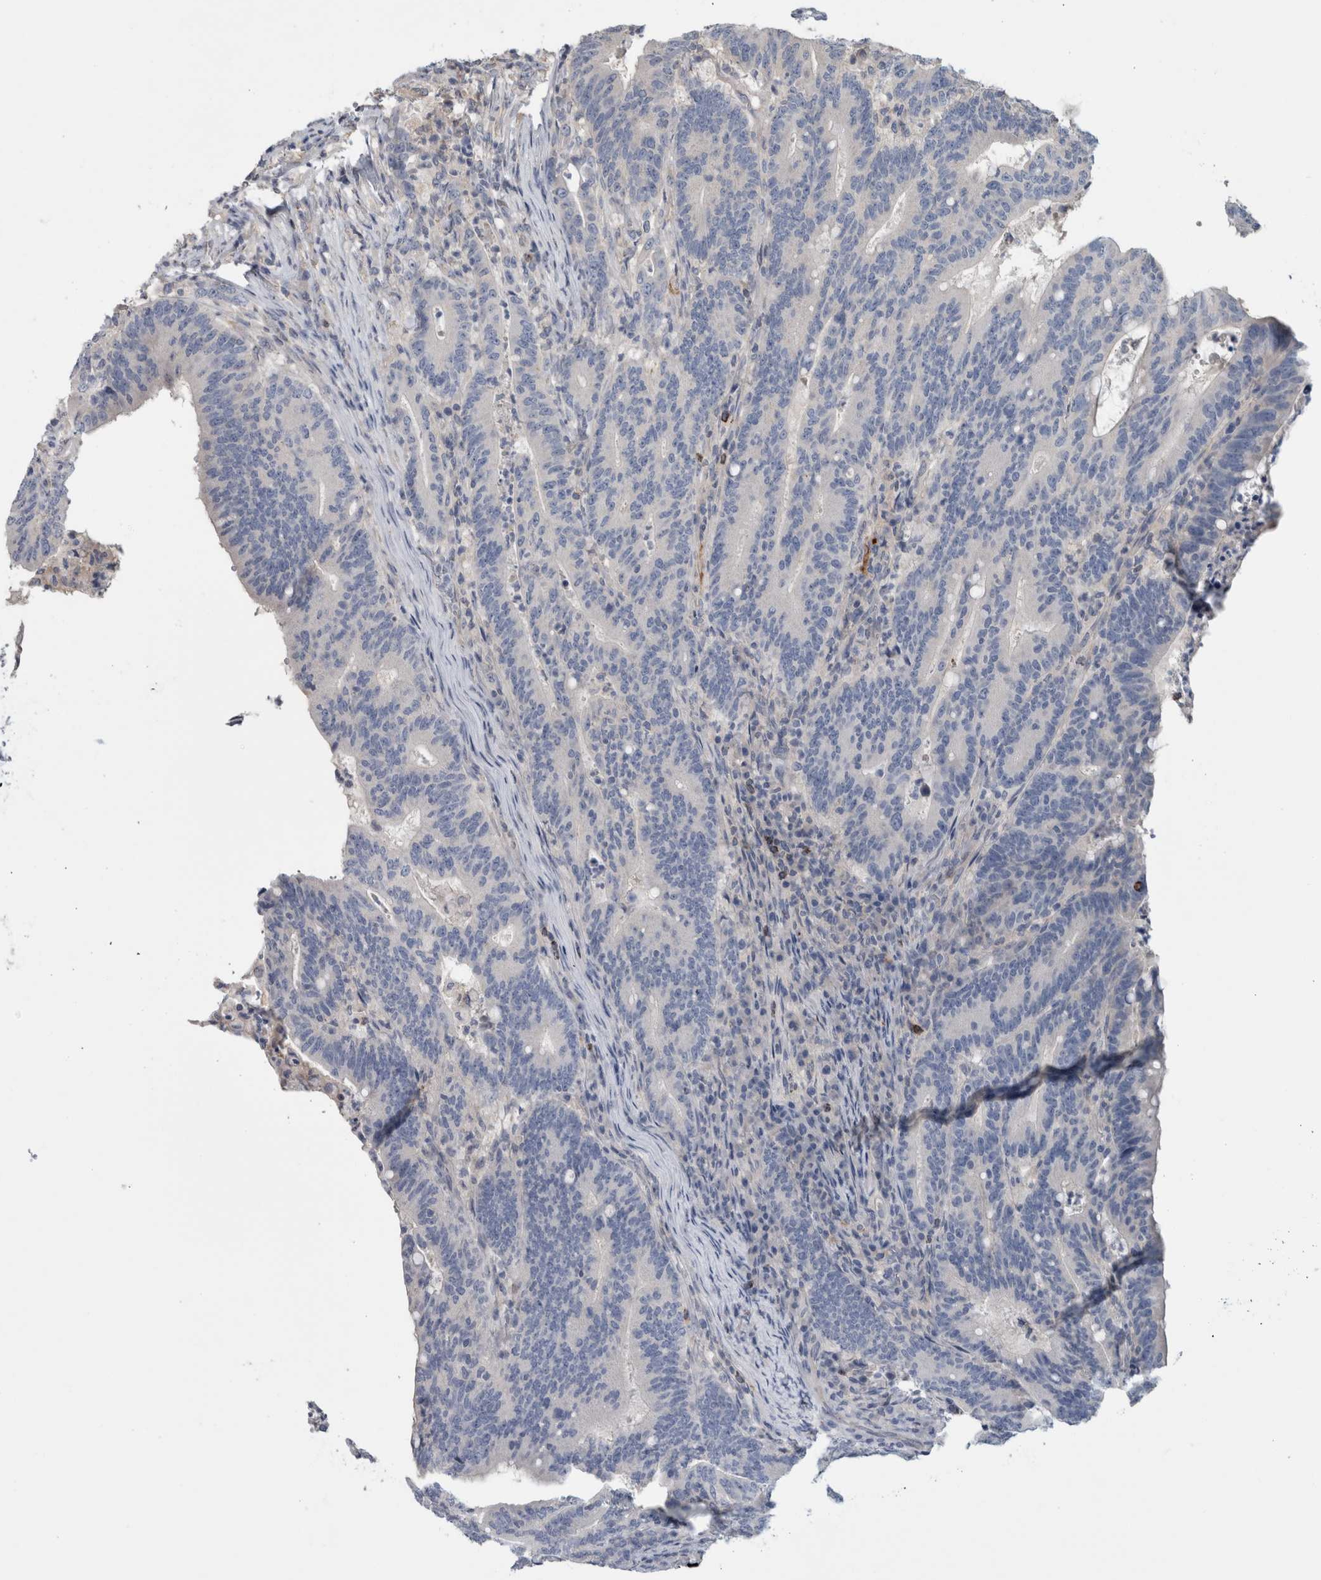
{"staining": {"intensity": "negative", "quantity": "none", "location": "none"}, "tissue": "colorectal cancer", "cell_type": "Tumor cells", "image_type": "cancer", "snomed": [{"axis": "morphology", "description": "Adenocarcinoma, NOS"}, {"axis": "topography", "description": "Colon"}], "caption": "There is no significant expression in tumor cells of colorectal cancer. (DAB (3,3'-diaminobenzidine) immunohistochemistry, high magnification).", "gene": "TARBP1", "patient": {"sex": "female", "age": 66}}